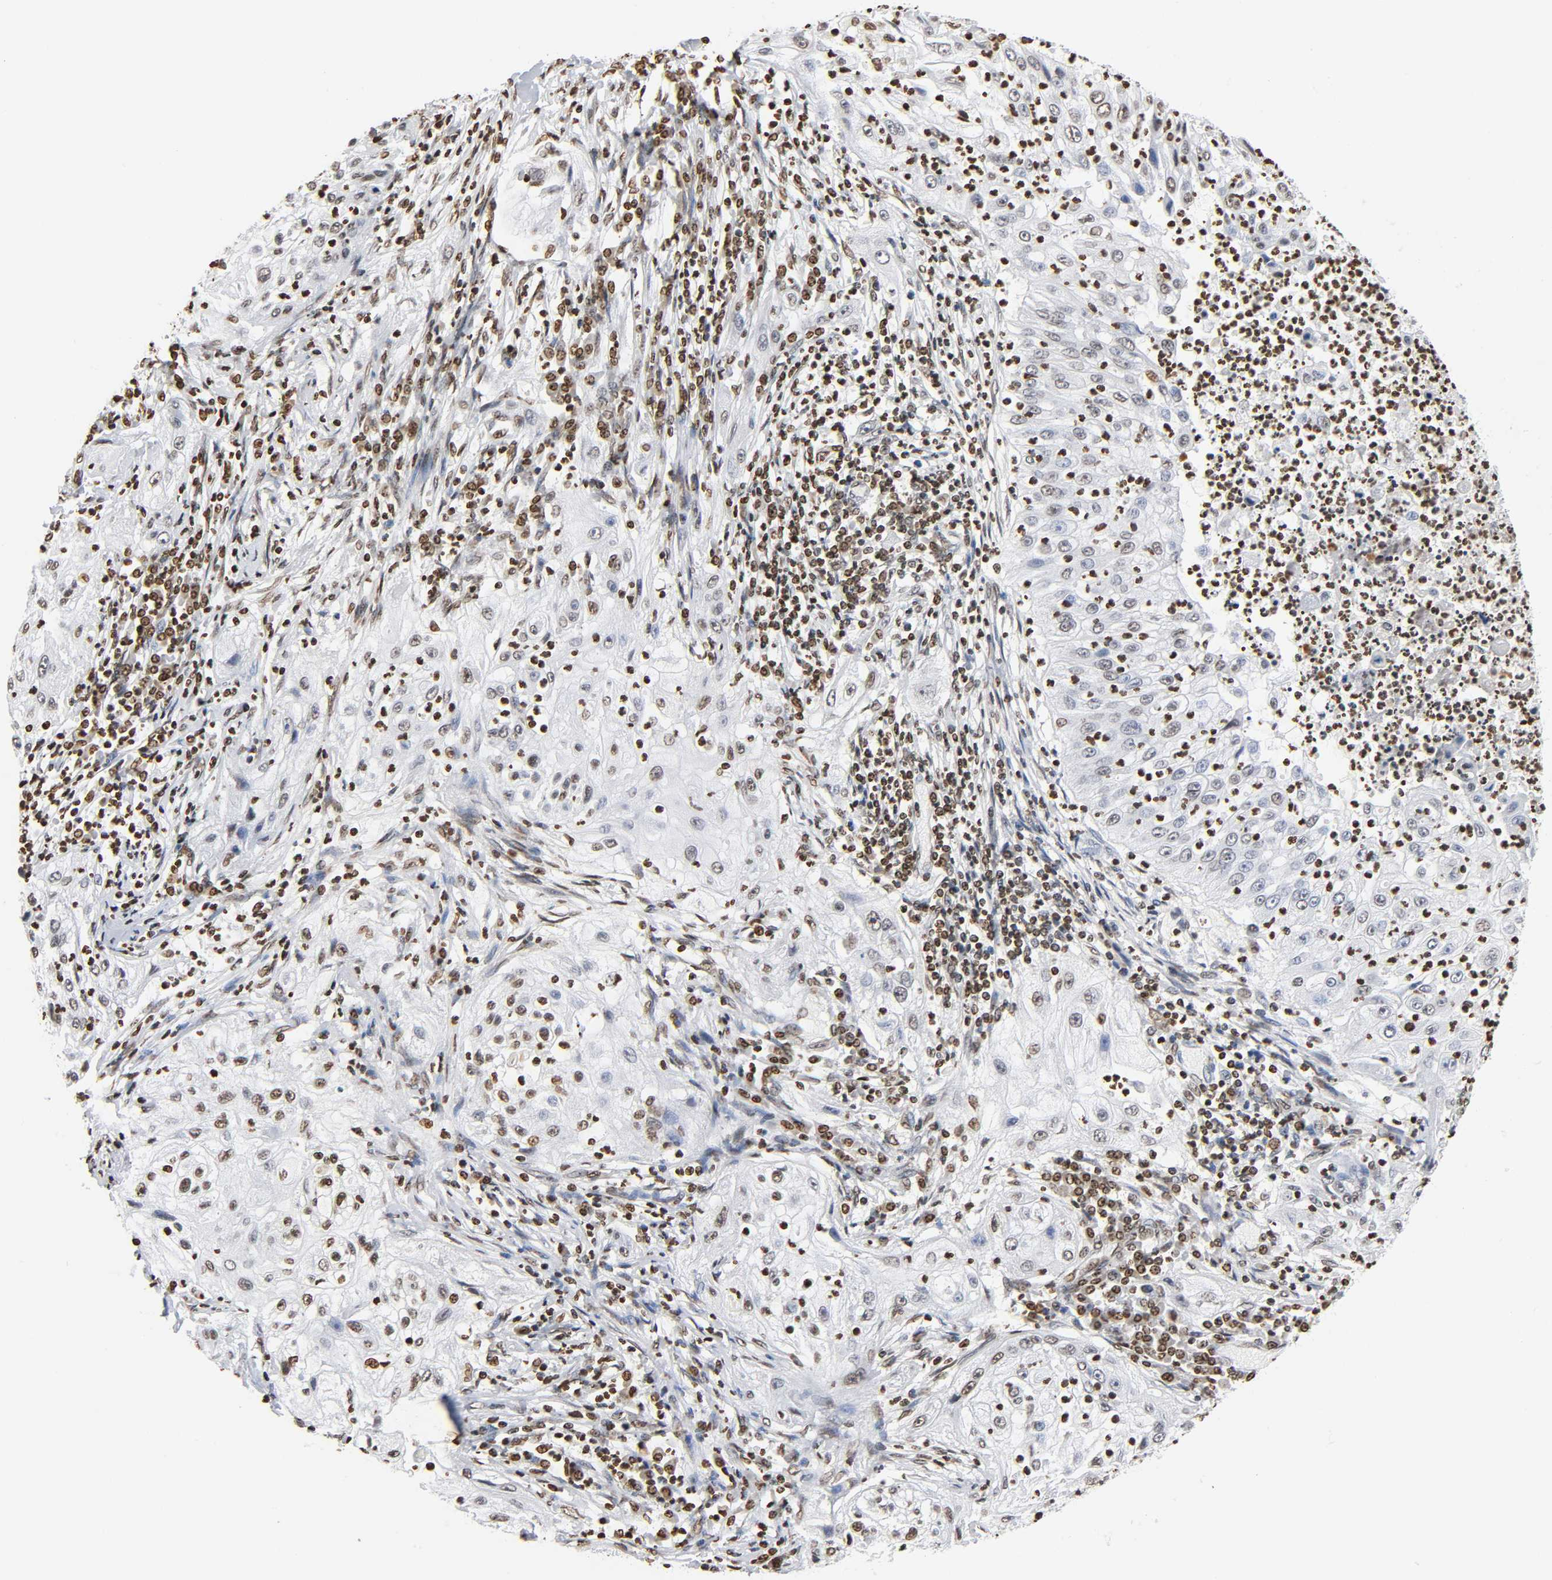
{"staining": {"intensity": "moderate", "quantity": "25%-75%", "location": "nuclear"}, "tissue": "lung cancer", "cell_type": "Tumor cells", "image_type": "cancer", "snomed": [{"axis": "morphology", "description": "Inflammation, NOS"}, {"axis": "morphology", "description": "Squamous cell carcinoma, NOS"}, {"axis": "topography", "description": "Lymph node"}, {"axis": "topography", "description": "Soft tissue"}, {"axis": "topography", "description": "Lung"}], "caption": "A brown stain labels moderate nuclear expression of a protein in human squamous cell carcinoma (lung) tumor cells. (brown staining indicates protein expression, while blue staining denotes nuclei).", "gene": "HOXA6", "patient": {"sex": "male", "age": 66}}